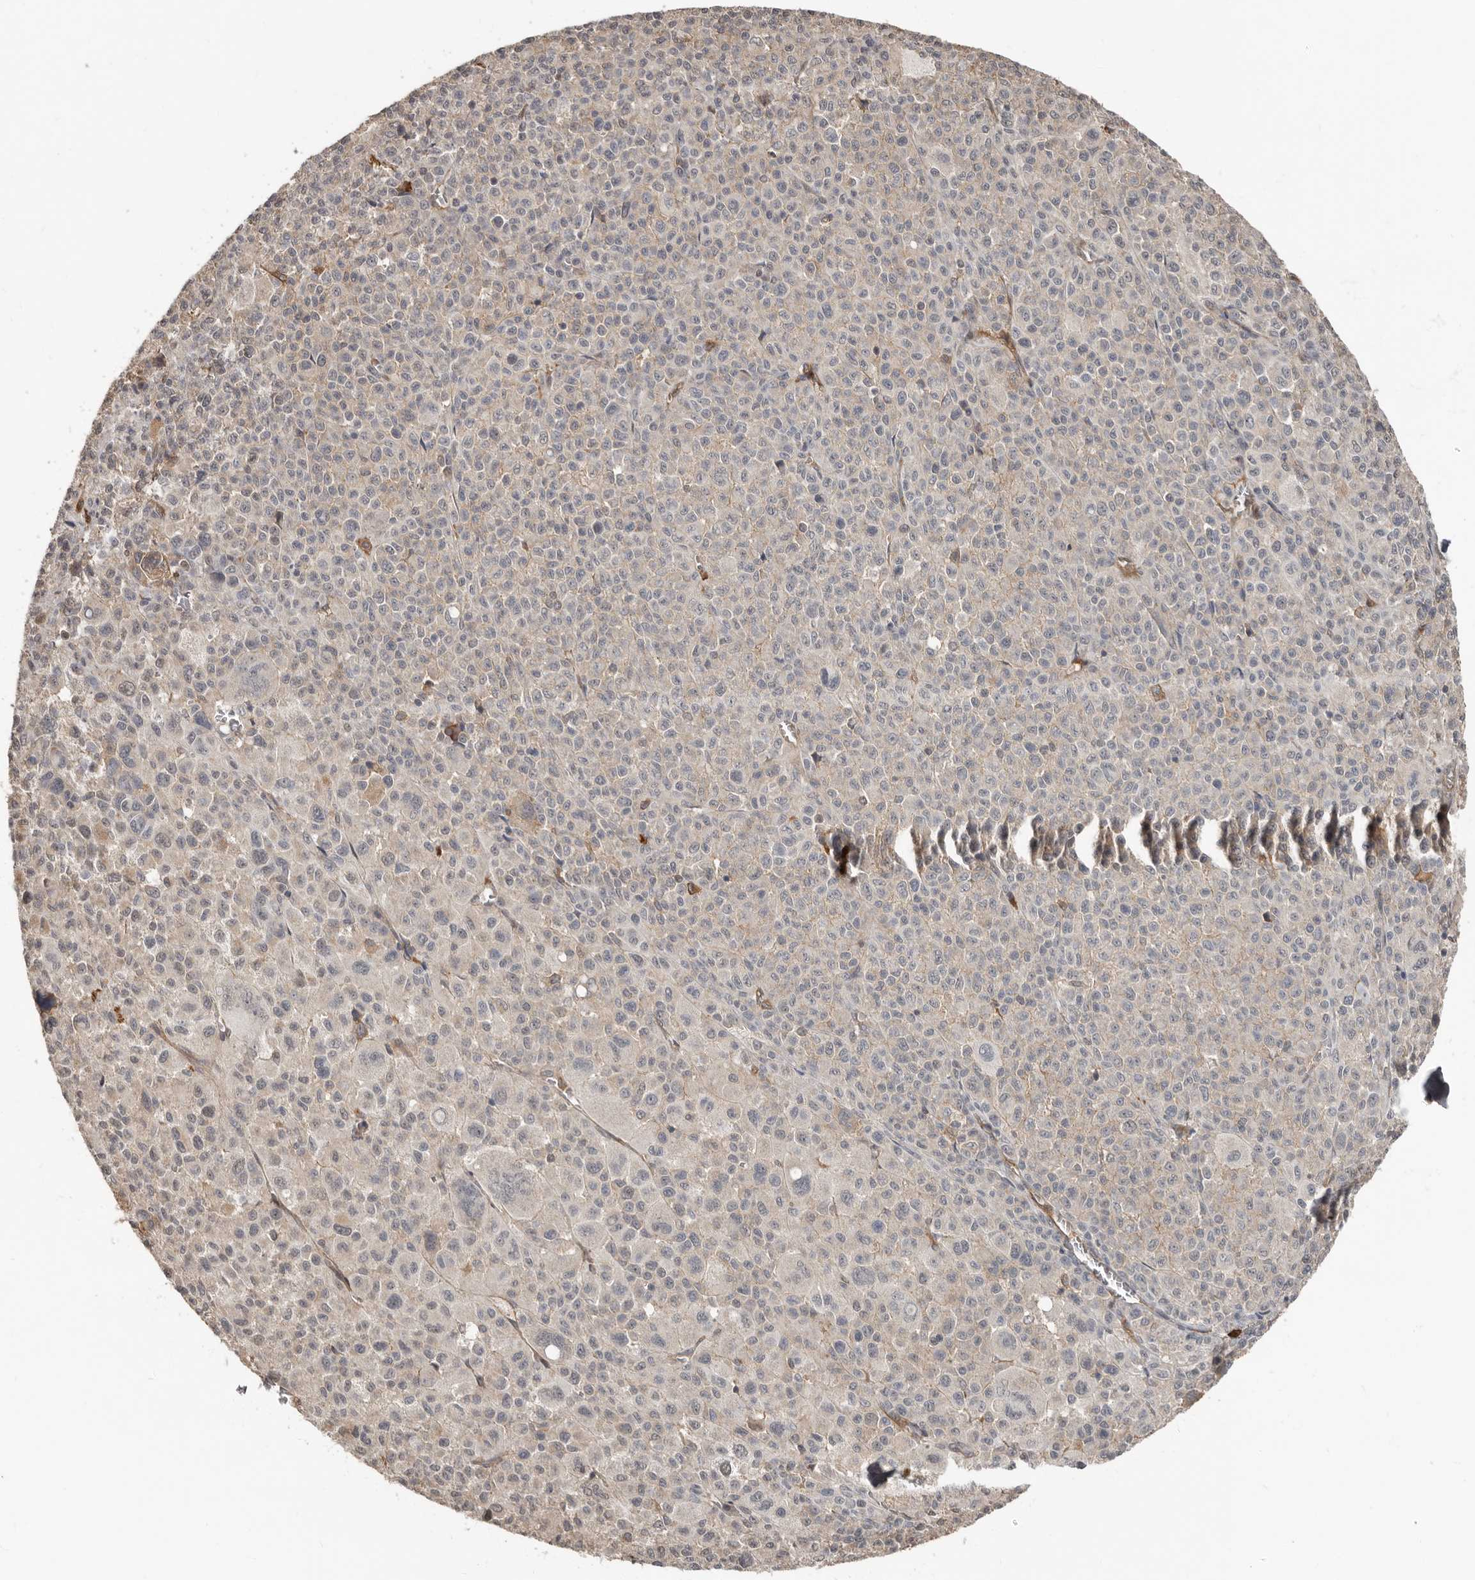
{"staining": {"intensity": "weak", "quantity": "<25%", "location": "cytoplasmic/membranous"}, "tissue": "melanoma", "cell_type": "Tumor cells", "image_type": "cancer", "snomed": [{"axis": "morphology", "description": "Malignant melanoma, Metastatic site"}, {"axis": "topography", "description": "Skin"}], "caption": "A high-resolution histopathology image shows immunohistochemistry (IHC) staining of malignant melanoma (metastatic site), which reveals no significant expression in tumor cells.", "gene": "LRGUK", "patient": {"sex": "female", "age": 74}}